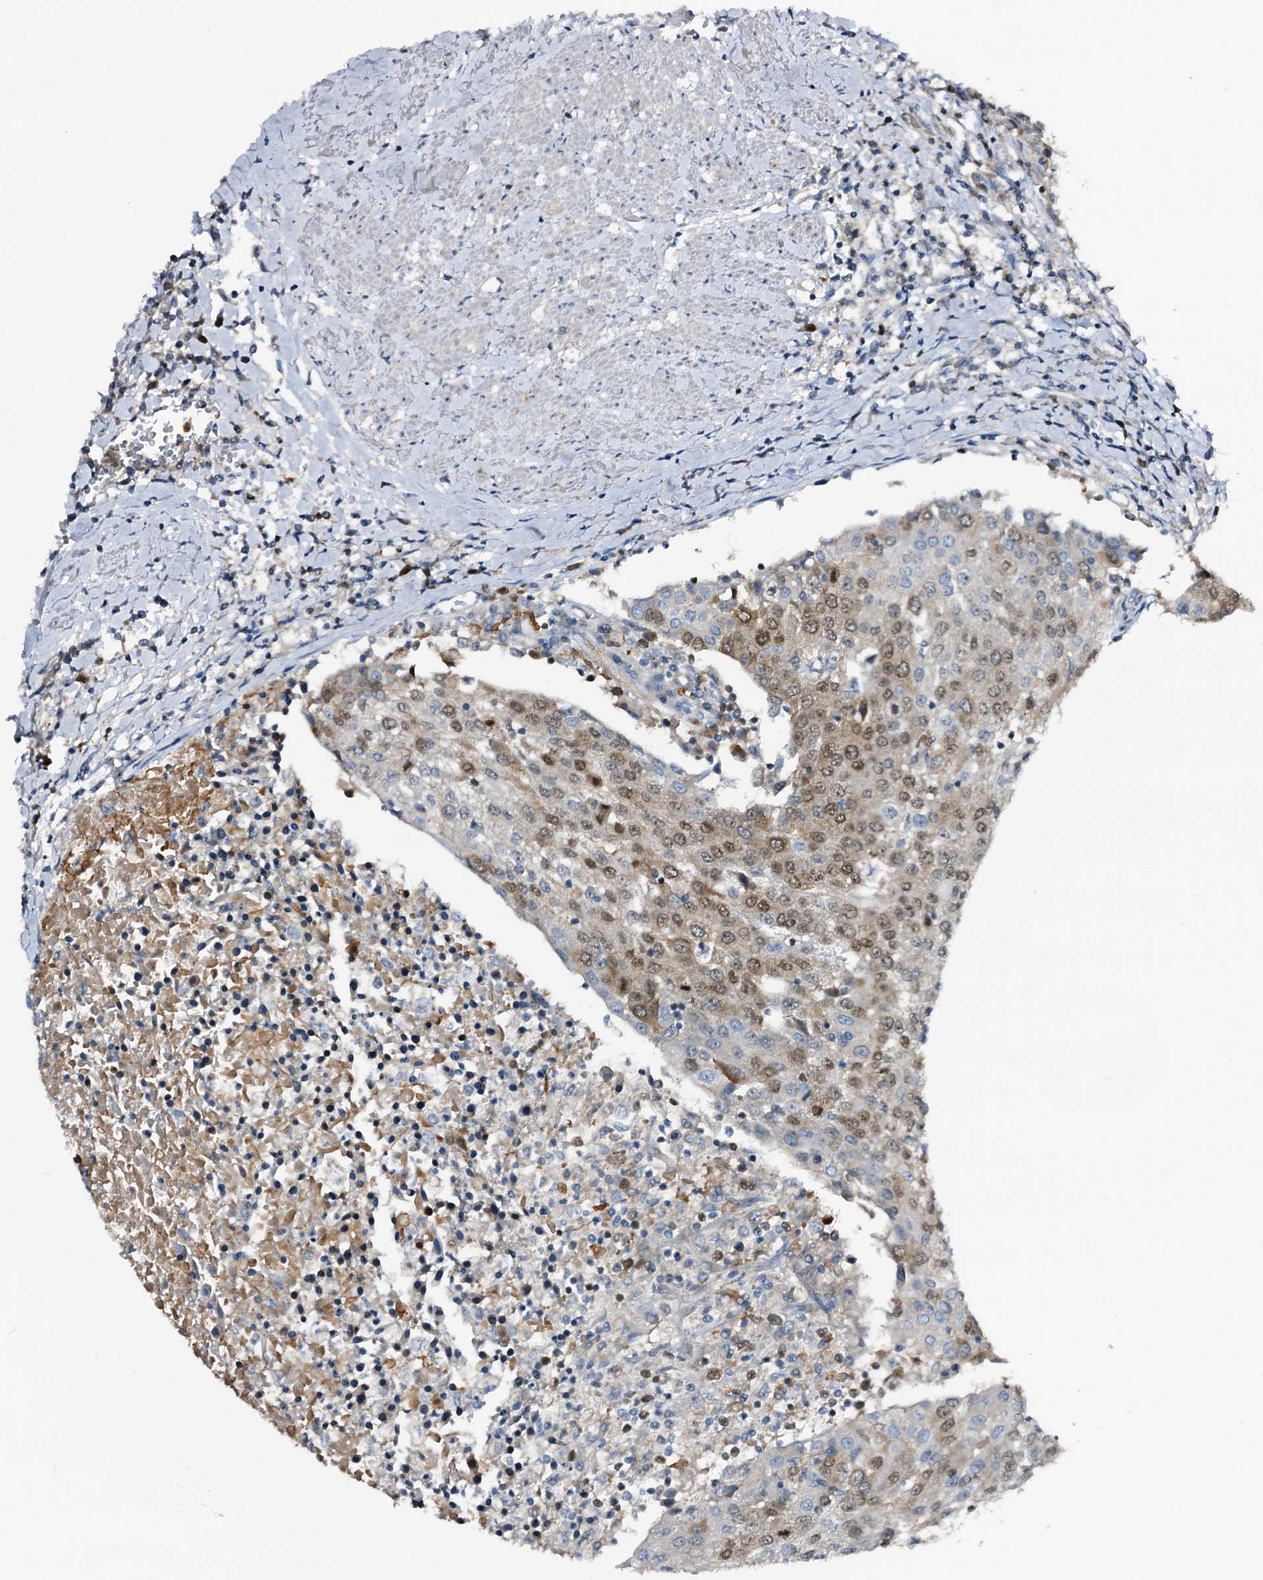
{"staining": {"intensity": "weak", "quantity": "25%-75%", "location": "cytoplasmic/membranous,nuclear"}, "tissue": "urothelial cancer", "cell_type": "Tumor cells", "image_type": "cancer", "snomed": [{"axis": "morphology", "description": "Urothelial carcinoma, High grade"}, {"axis": "topography", "description": "Urinary bladder"}], "caption": "Protein expression analysis of urothelial cancer exhibits weak cytoplasmic/membranous and nuclear positivity in approximately 25%-75% of tumor cells.", "gene": "NCAPD2", "patient": {"sex": "female", "age": 85}}